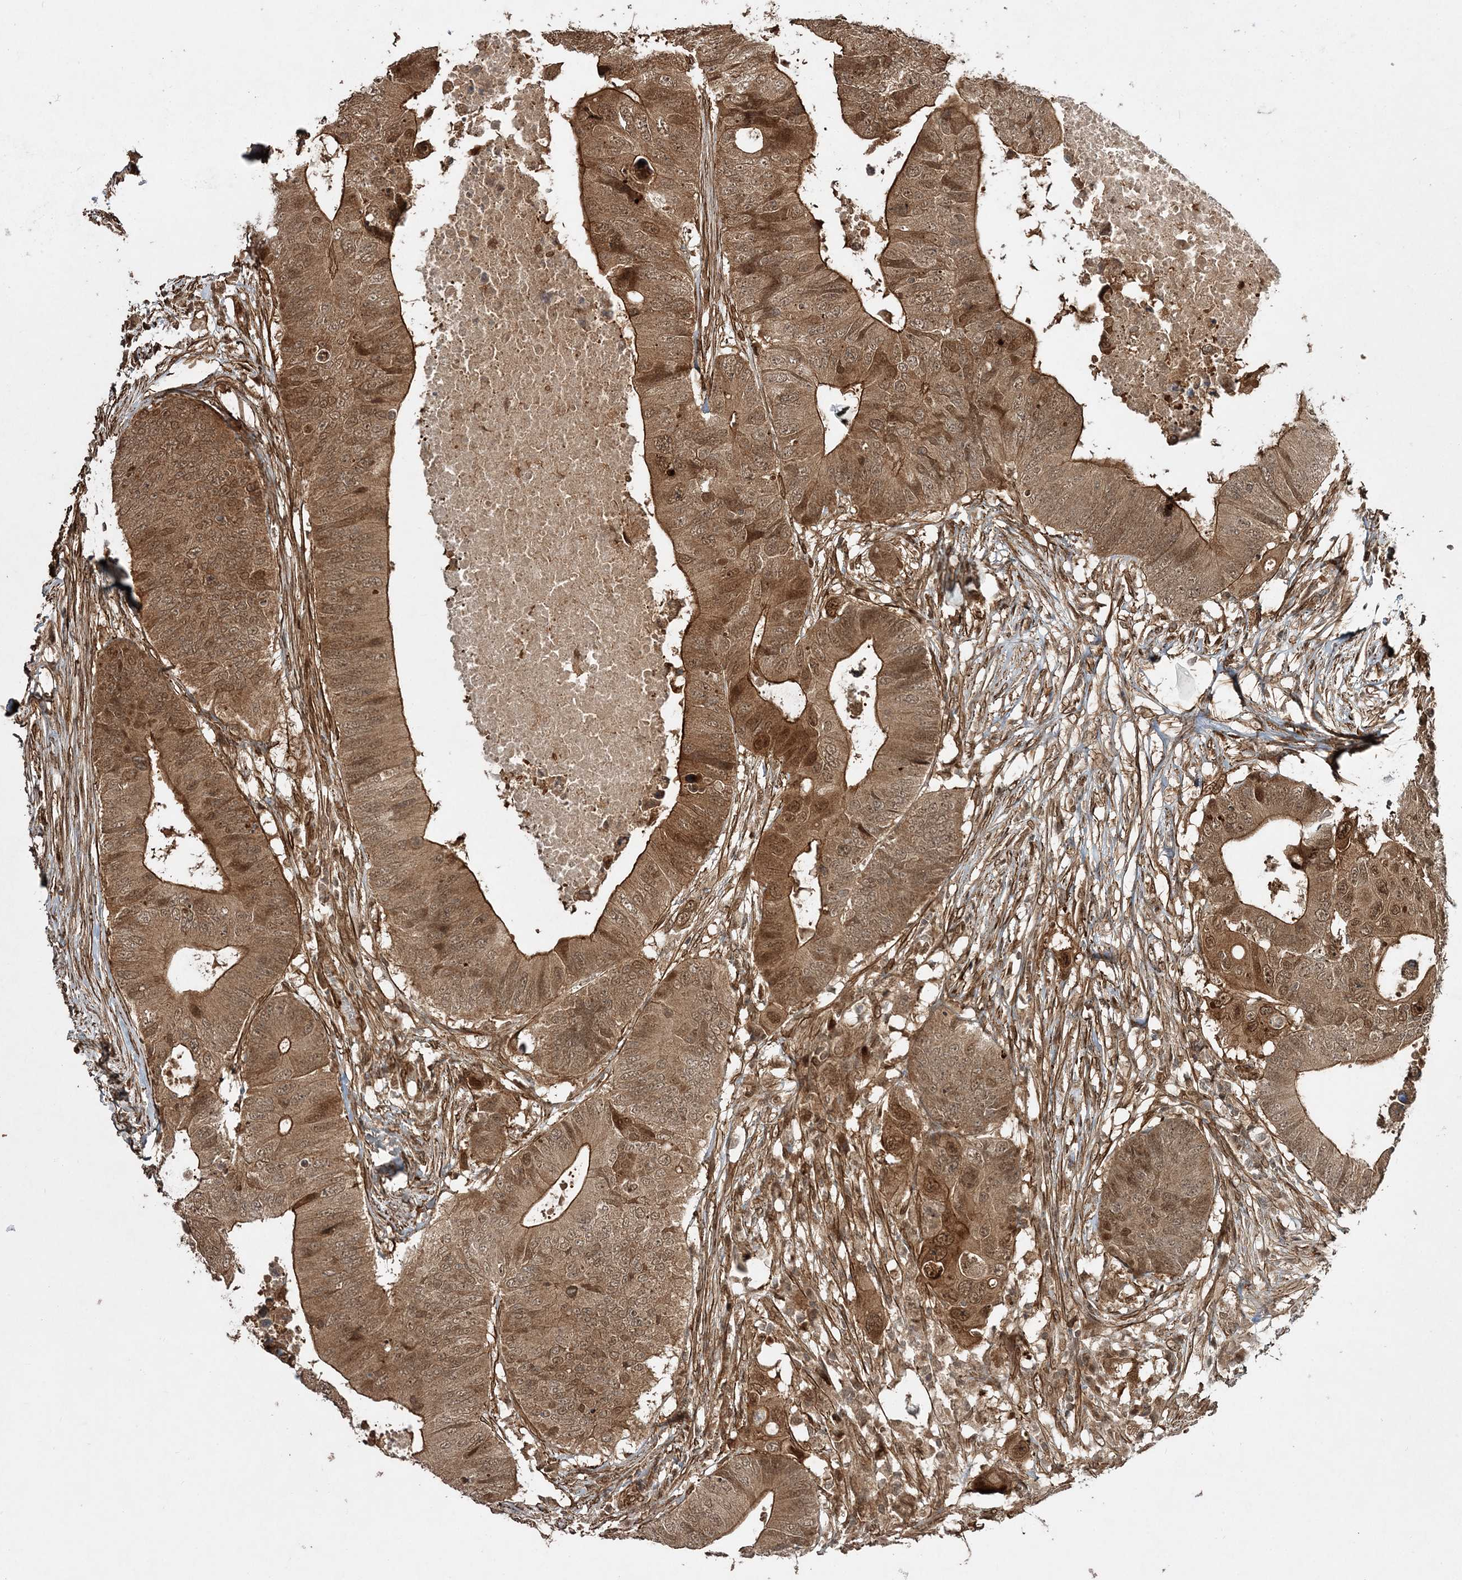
{"staining": {"intensity": "moderate", "quantity": ">75%", "location": "cytoplasmic/membranous,nuclear"}, "tissue": "colorectal cancer", "cell_type": "Tumor cells", "image_type": "cancer", "snomed": [{"axis": "morphology", "description": "Adenocarcinoma, NOS"}, {"axis": "topography", "description": "Colon"}], "caption": "DAB (3,3'-diaminobenzidine) immunohistochemical staining of colorectal cancer demonstrates moderate cytoplasmic/membranous and nuclear protein staining in approximately >75% of tumor cells.", "gene": "ETAA1", "patient": {"sex": "male", "age": 71}}